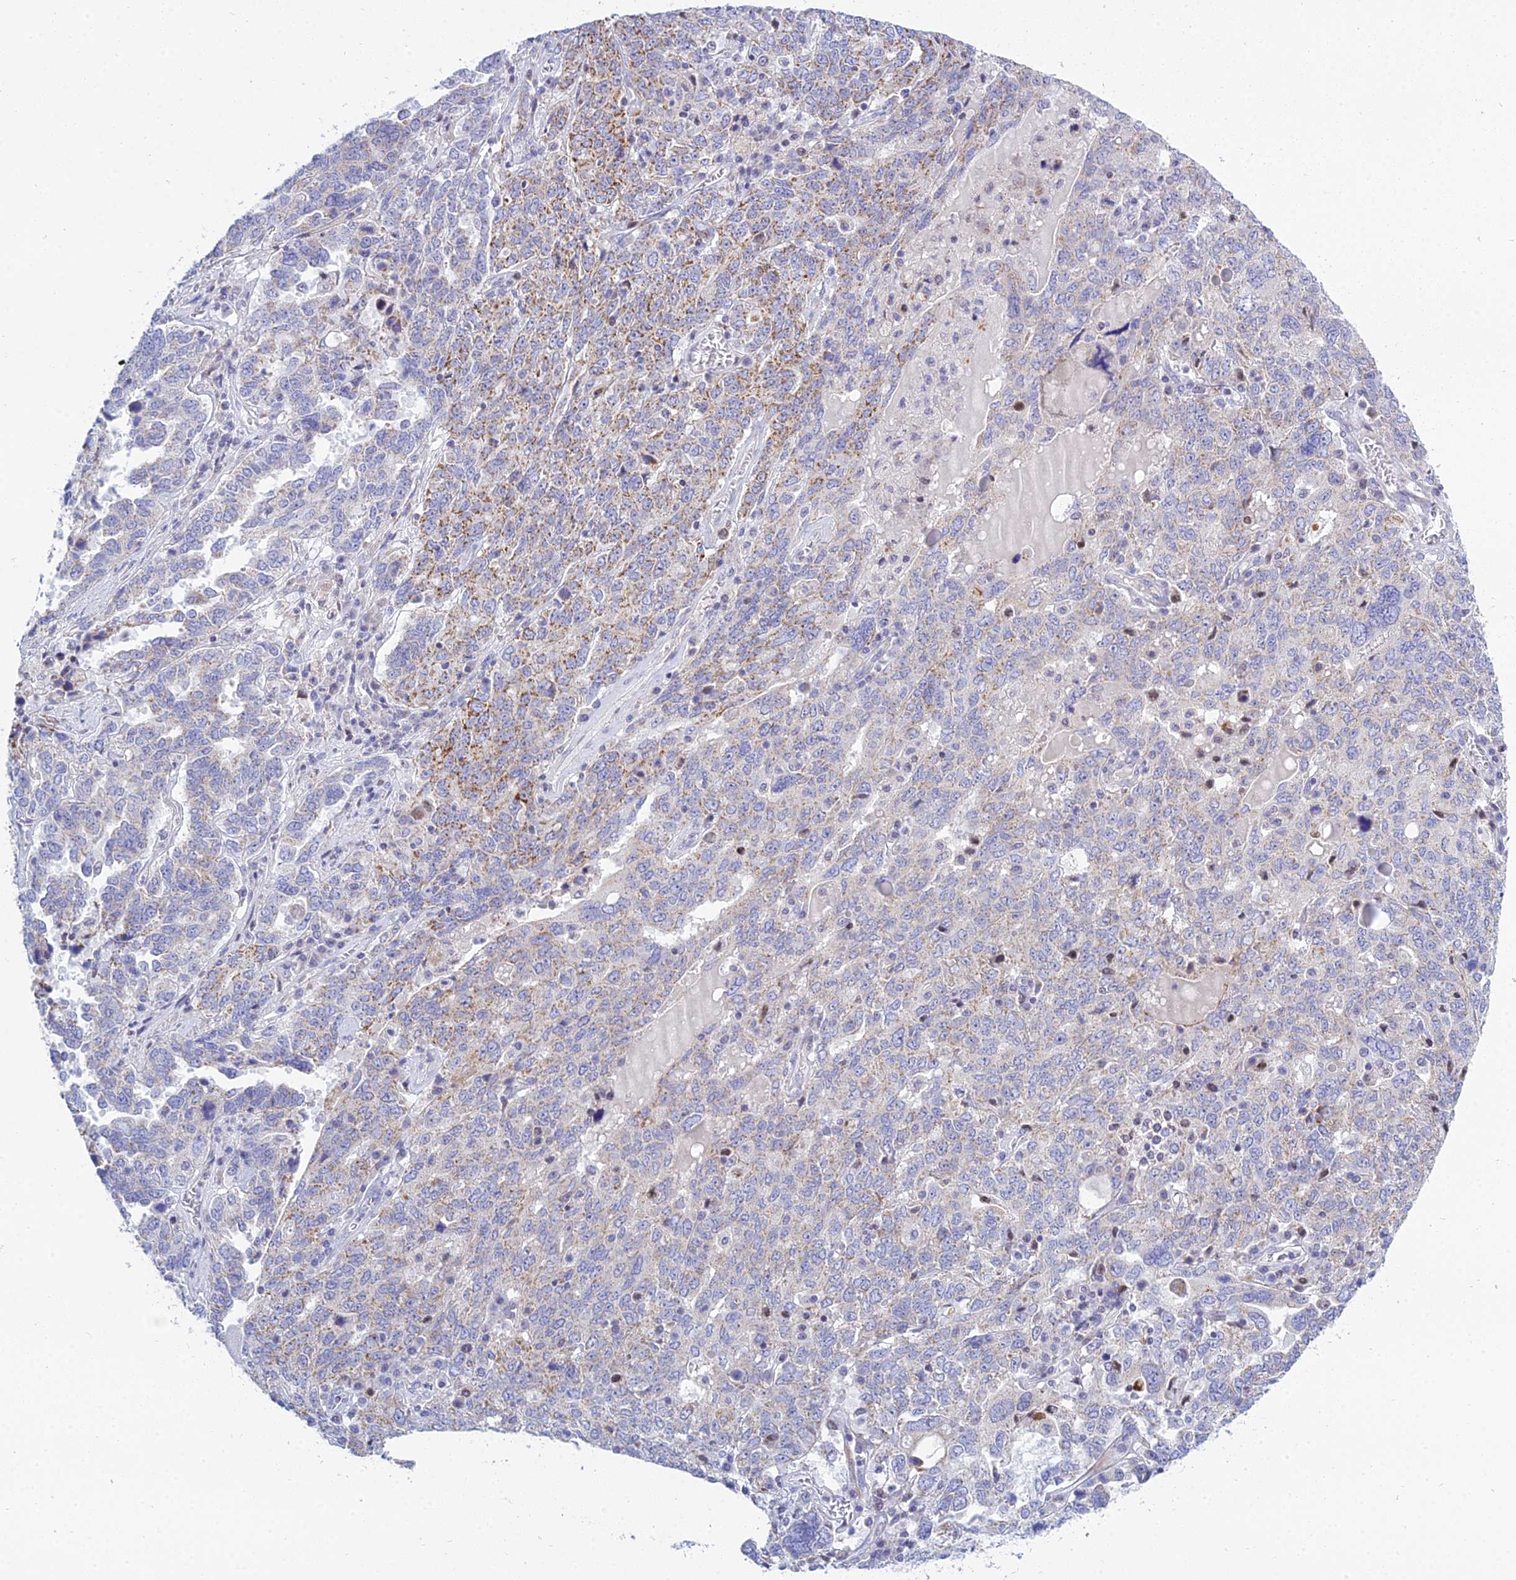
{"staining": {"intensity": "weak", "quantity": "25%-75%", "location": "cytoplasmic/membranous"}, "tissue": "ovarian cancer", "cell_type": "Tumor cells", "image_type": "cancer", "snomed": [{"axis": "morphology", "description": "Carcinoma, endometroid"}, {"axis": "topography", "description": "Ovary"}], "caption": "Immunohistochemistry photomicrograph of neoplastic tissue: ovarian cancer stained using IHC displays low levels of weak protein expression localized specifically in the cytoplasmic/membranous of tumor cells, appearing as a cytoplasmic/membranous brown color.", "gene": "PRR13", "patient": {"sex": "female", "age": 62}}